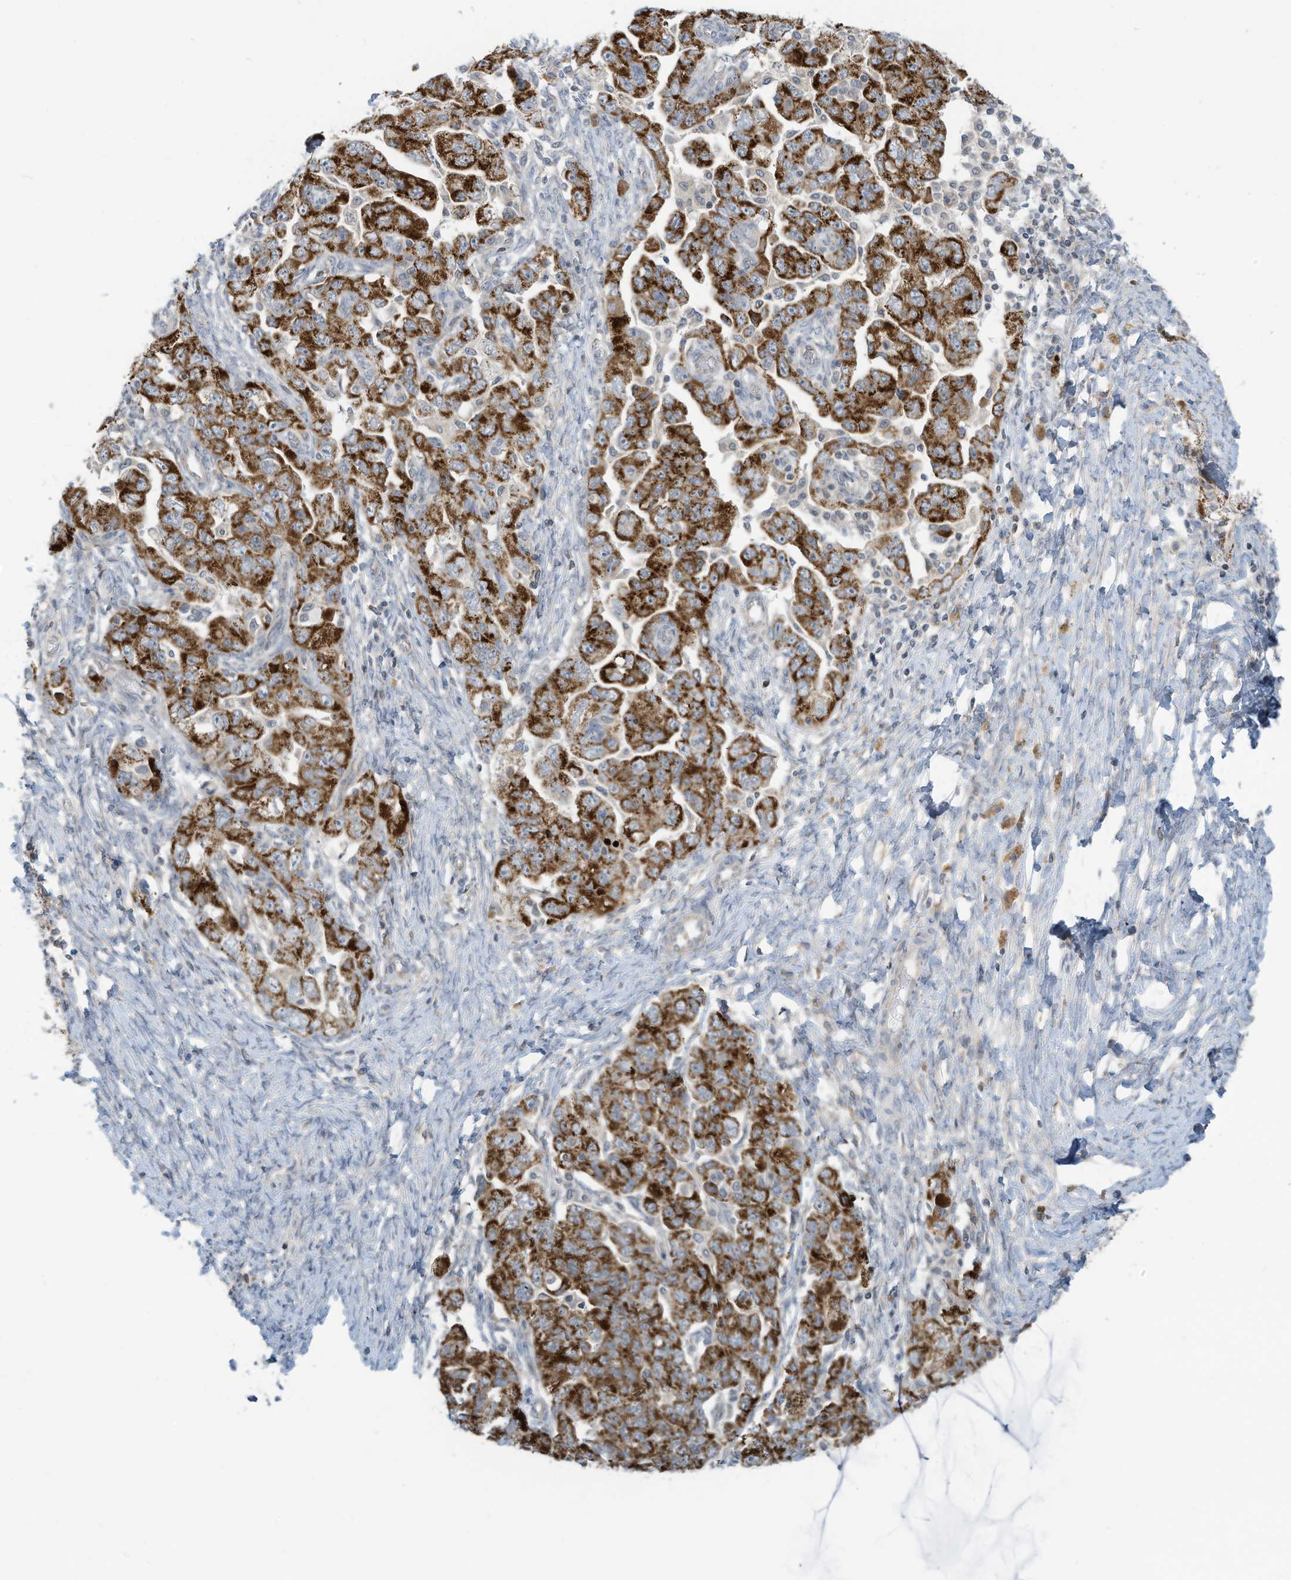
{"staining": {"intensity": "strong", "quantity": ">75%", "location": "cytoplasmic/membranous"}, "tissue": "ovarian cancer", "cell_type": "Tumor cells", "image_type": "cancer", "snomed": [{"axis": "morphology", "description": "Carcinoma, NOS"}, {"axis": "morphology", "description": "Cystadenocarcinoma, serous, NOS"}, {"axis": "topography", "description": "Ovary"}], "caption": "Strong cytoplasmic/membranous expression is seen in approximately >75% of tumor cells in serous cystadenocarcinoma (ovarian).", "gene": "SCGB1D2", "patient": {"sex": "female", "age": 69}}